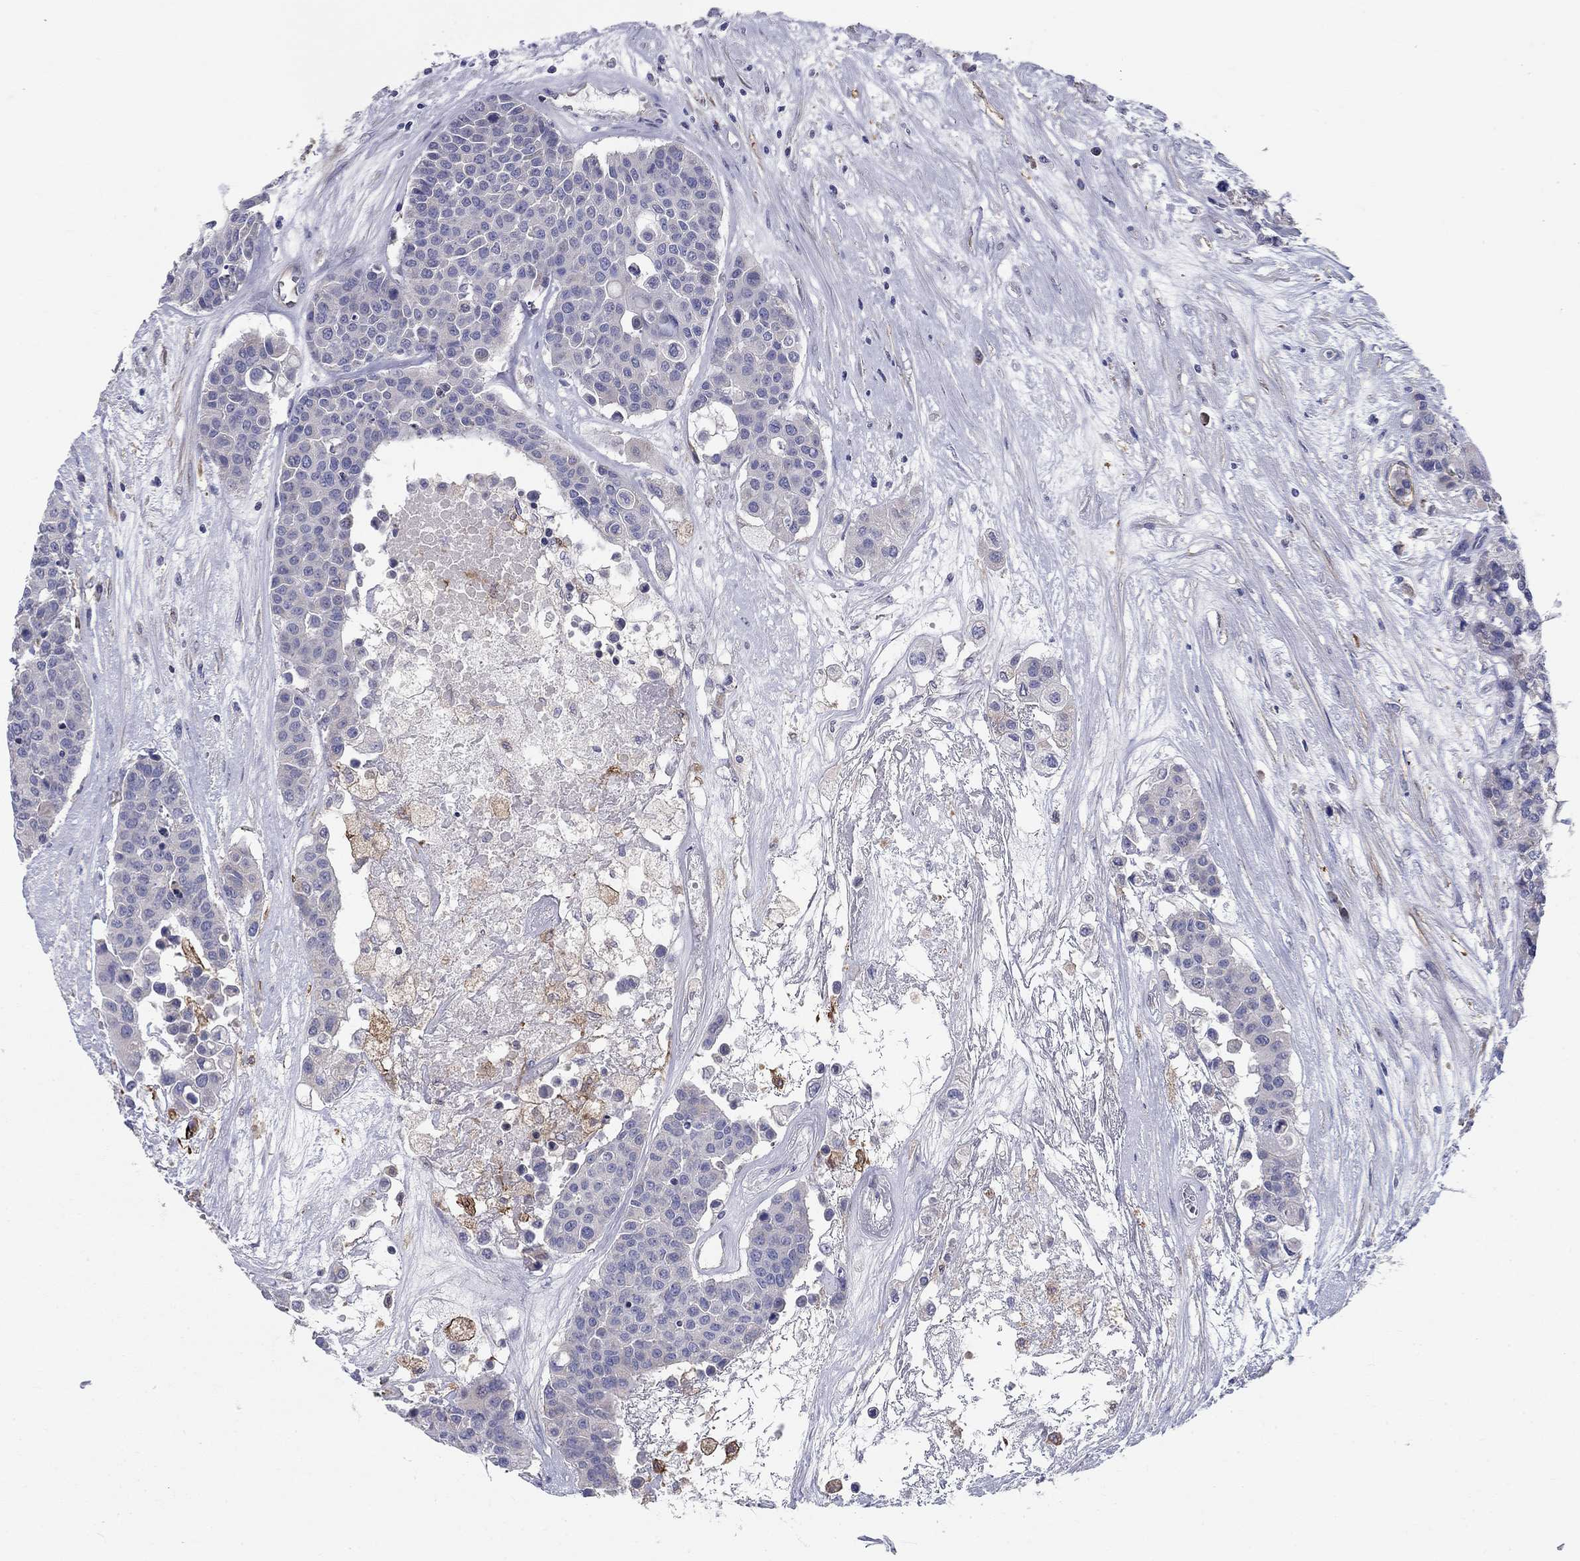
{"staining": {"intensity": "negative", "quantity": "none", "location": "none"}, "tissue": "carcinoid", "cell_type": "Tumor cells", "image_type": "cancer", "snomed": [{"axis": "morphology", "description": "Carcinoid, malignant, NOS"}, {"axis": "topography", "description": "Colon"}], "caption": "High magnification brightfield microscopy of carcinoid (malignant) stained with DAB (3,3'-diaminobenzidine) (brown) and counterstained with hematoxylin (blue): tumor cells show no significant staining.", "gene": "EMP2", "patient": {"sex": "male", "age": 81}}